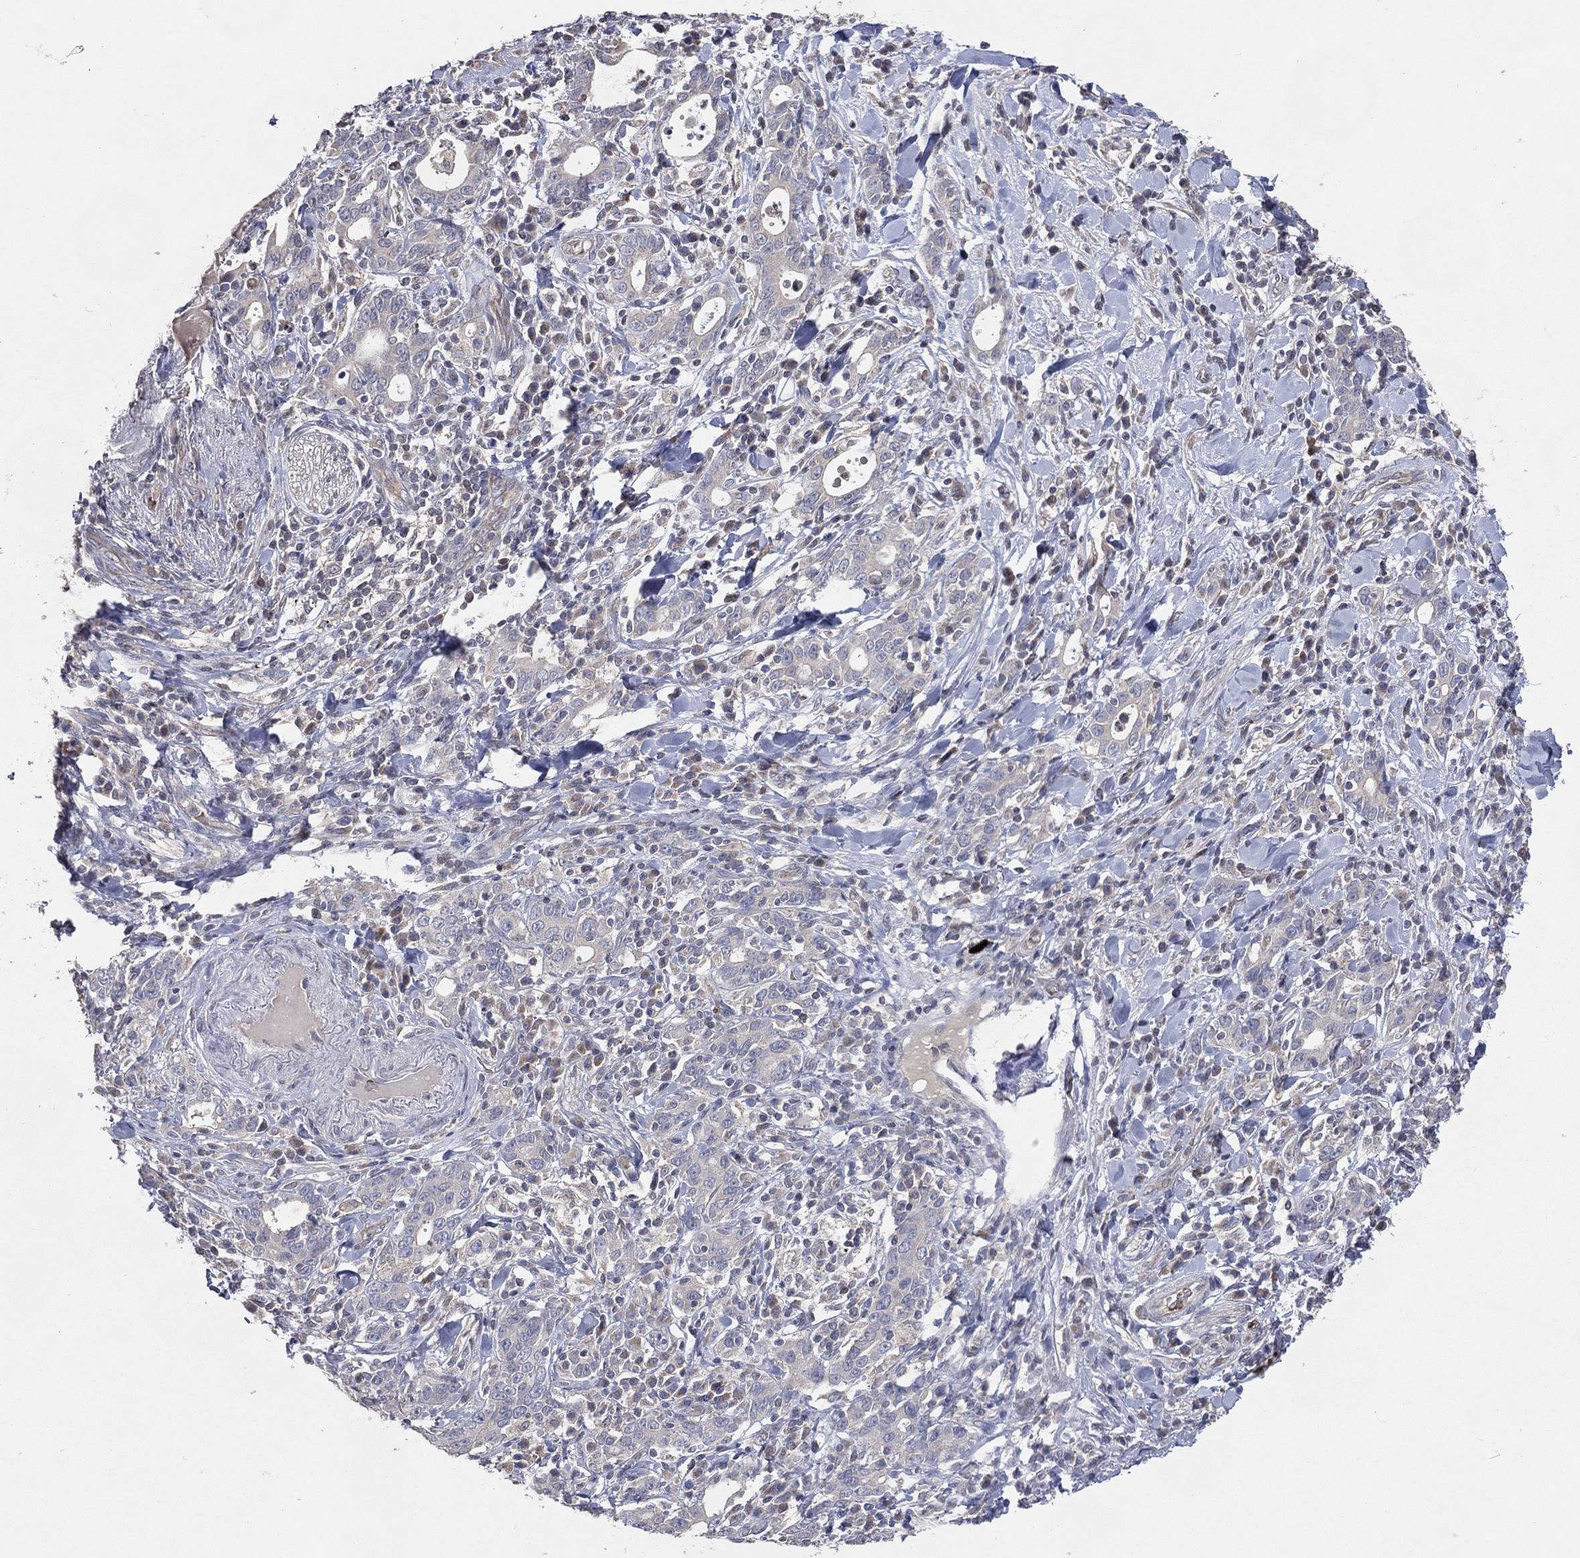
{"staining": {"intensity": "negative", "quantity": "none", "location": "none"}, "tissue": "stomach cancer", "cell_type": "Tumor cells", "image_type": "cancer", "snomed": [{"axis": "morphology", "description": "Adenocarcinoma, NOS"}, {"axis": "topography", "description": "Stomach"}], "caption": "Immunohistochemistry (IHC) image of human stomach cancer (adenocarcinoma) stained for a protein (brown), which reveals no staining in tumor cells.", "gene": "DNAH7", "patient": {"sex": "male", "age": 79}}